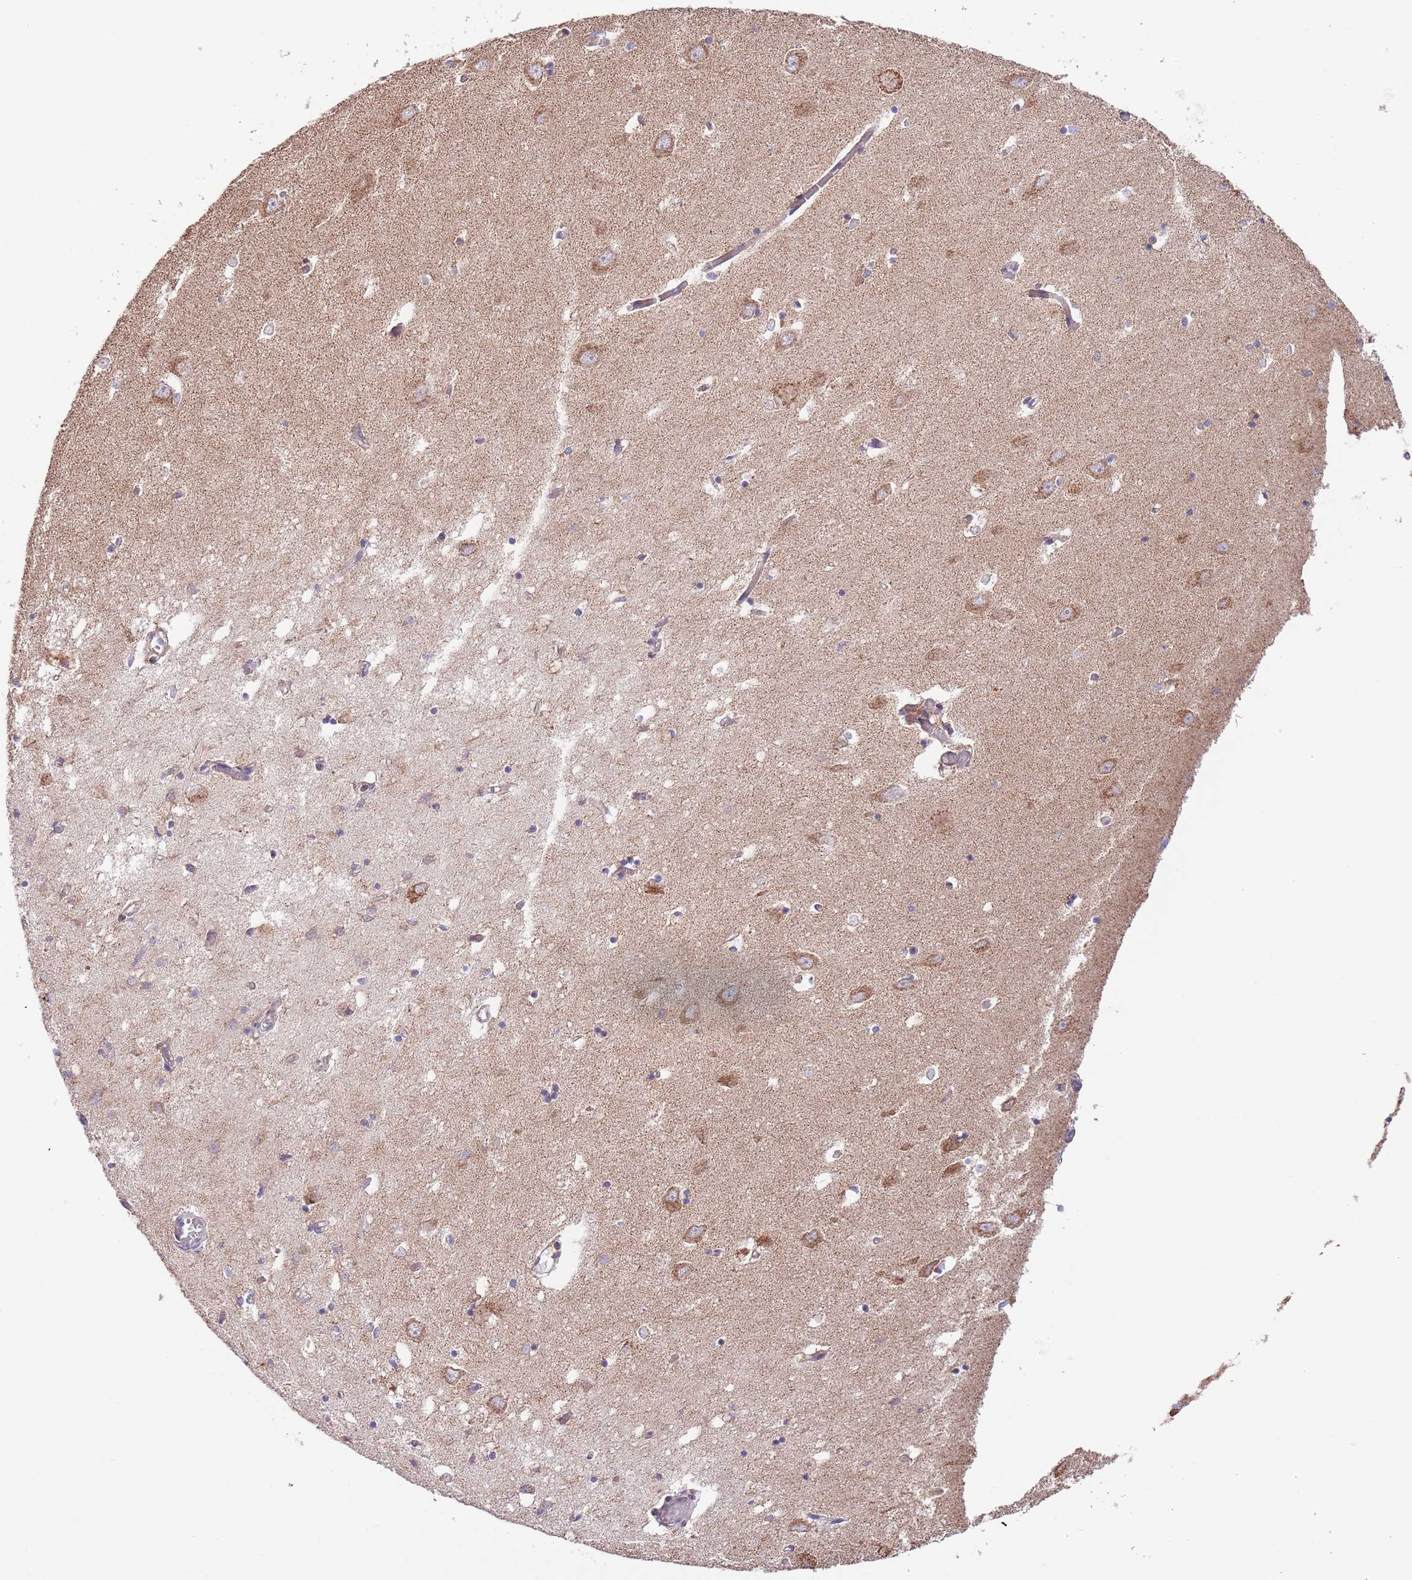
{"staining": {"intensity": "moderate", "quantity": "25%-75%", "location": "cytoplasmic/membranous"}, "tissue": "hippocampus", "cell_type": "Glial cells", "image_type": "normal", "snomed": [{"axis": "morphology", "description": "Normal tissue, NOS"}, {"axis": "topography", "description": "Hippocampus"}], "caption": "Immunohistochemical staining of unremarkable hippocampus exhibits 25%-75% levels of moderate cytoplasmic/membranous protein positivity in about 25%-75% of glial cells. (DAB (3,3'-diaminobenzidine) = brown stain, brightfield microscopy at high magnification).", "gene": "DNAJA3", "patient": {"sex": "male", "age": 70}}